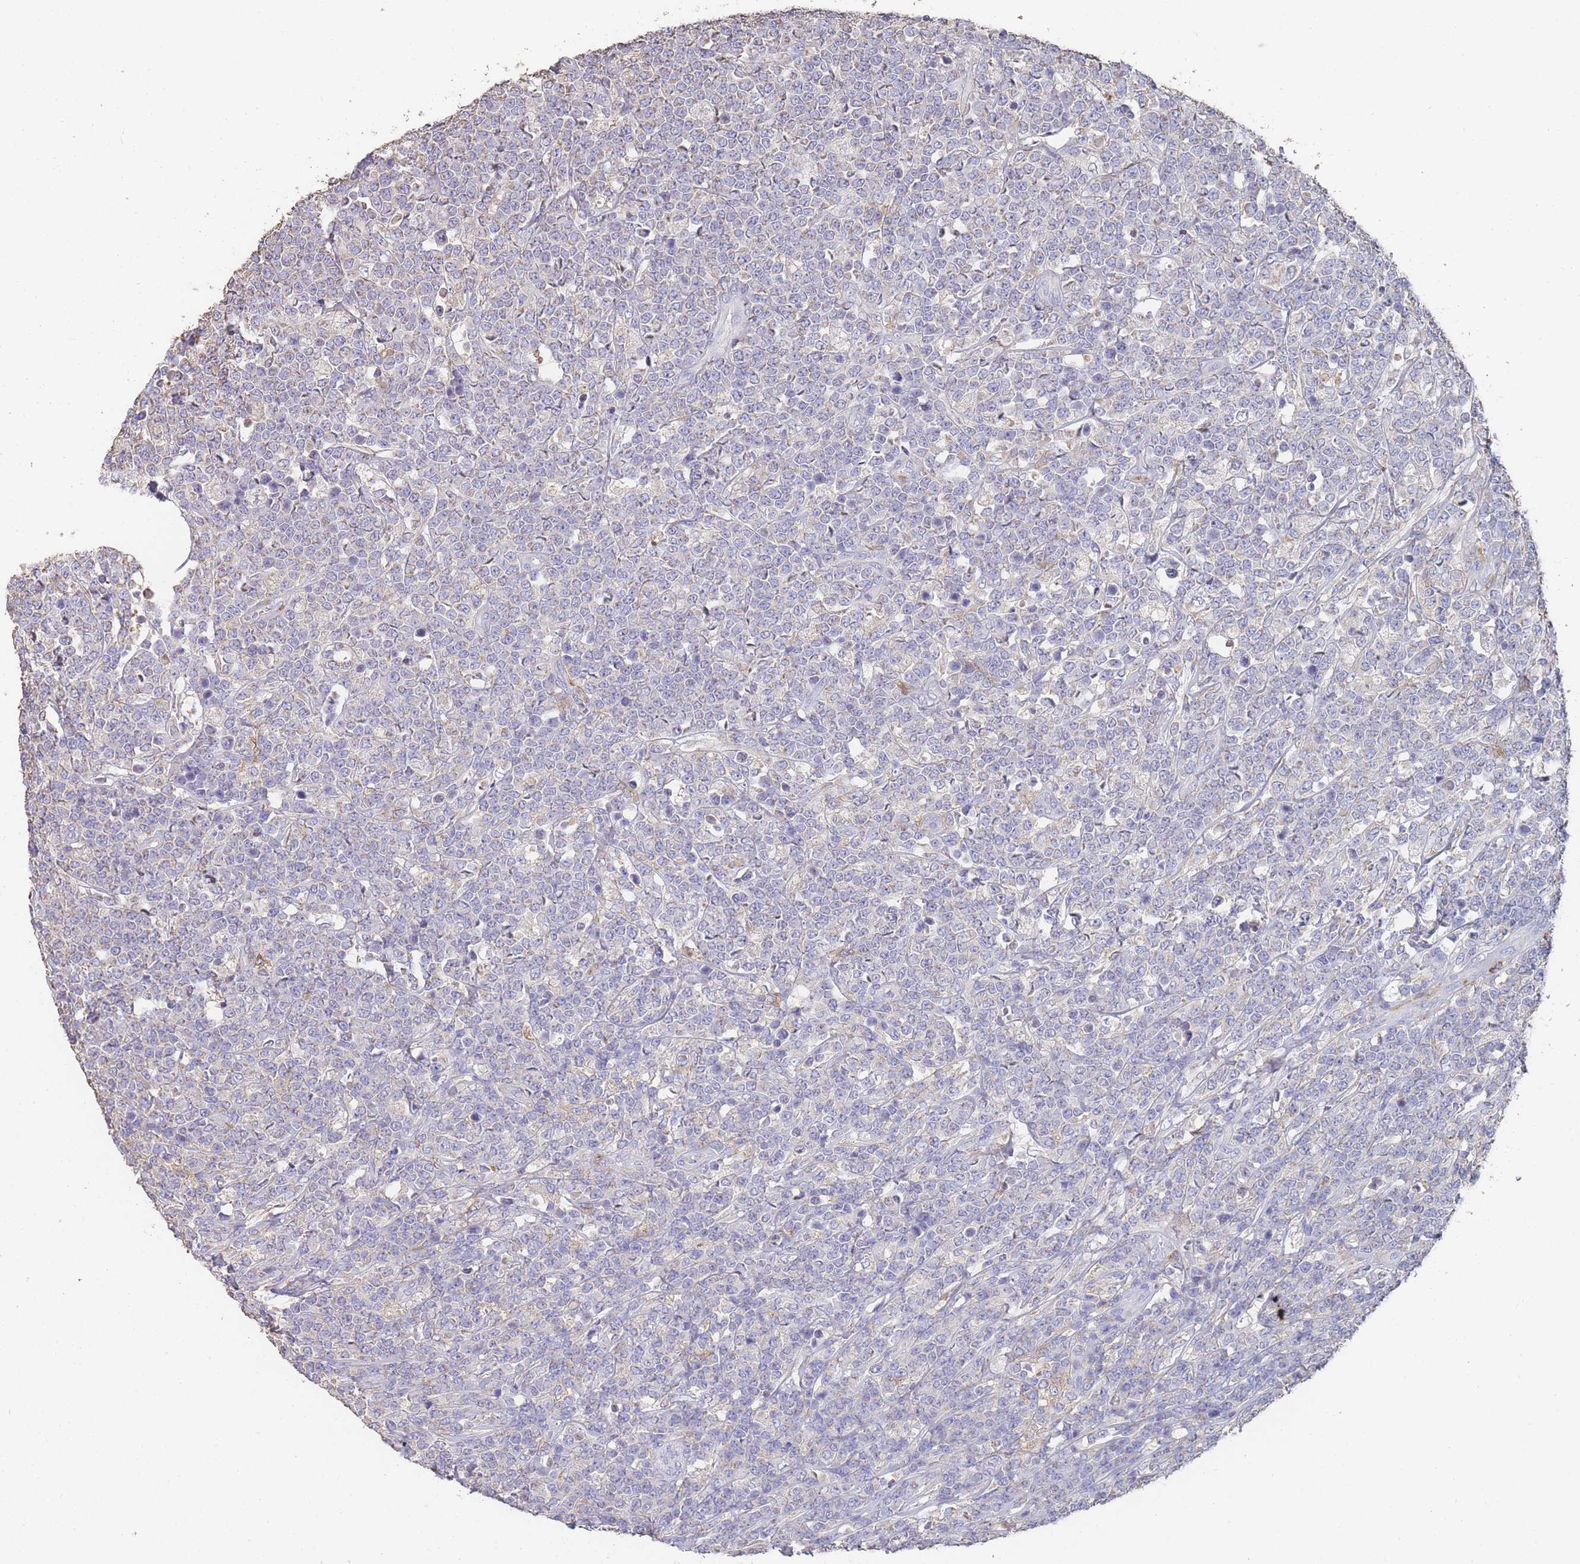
{"staining": {"intensity": "negative", "quantity": "none", "location": "none"}, "tissue": "lymphoma", "cell_type": "Tumor cells", "image_type": "cancer", "snomed": [{"axis": "morphology", "description": "Malignant lymphoma, non-Hodgkin's type, High grade"}, {"axis": "topography", "description": "Small intestine"}], "caption": "Immunohistochemistry of human lymphoma displays no positivity in tumor cells. (DAB (3,3'-diaminobenzidine) IHC with hematoxylin counter stain).", "gene": "CLEC12A", "patient": {"sex": "male", "age": 8}}